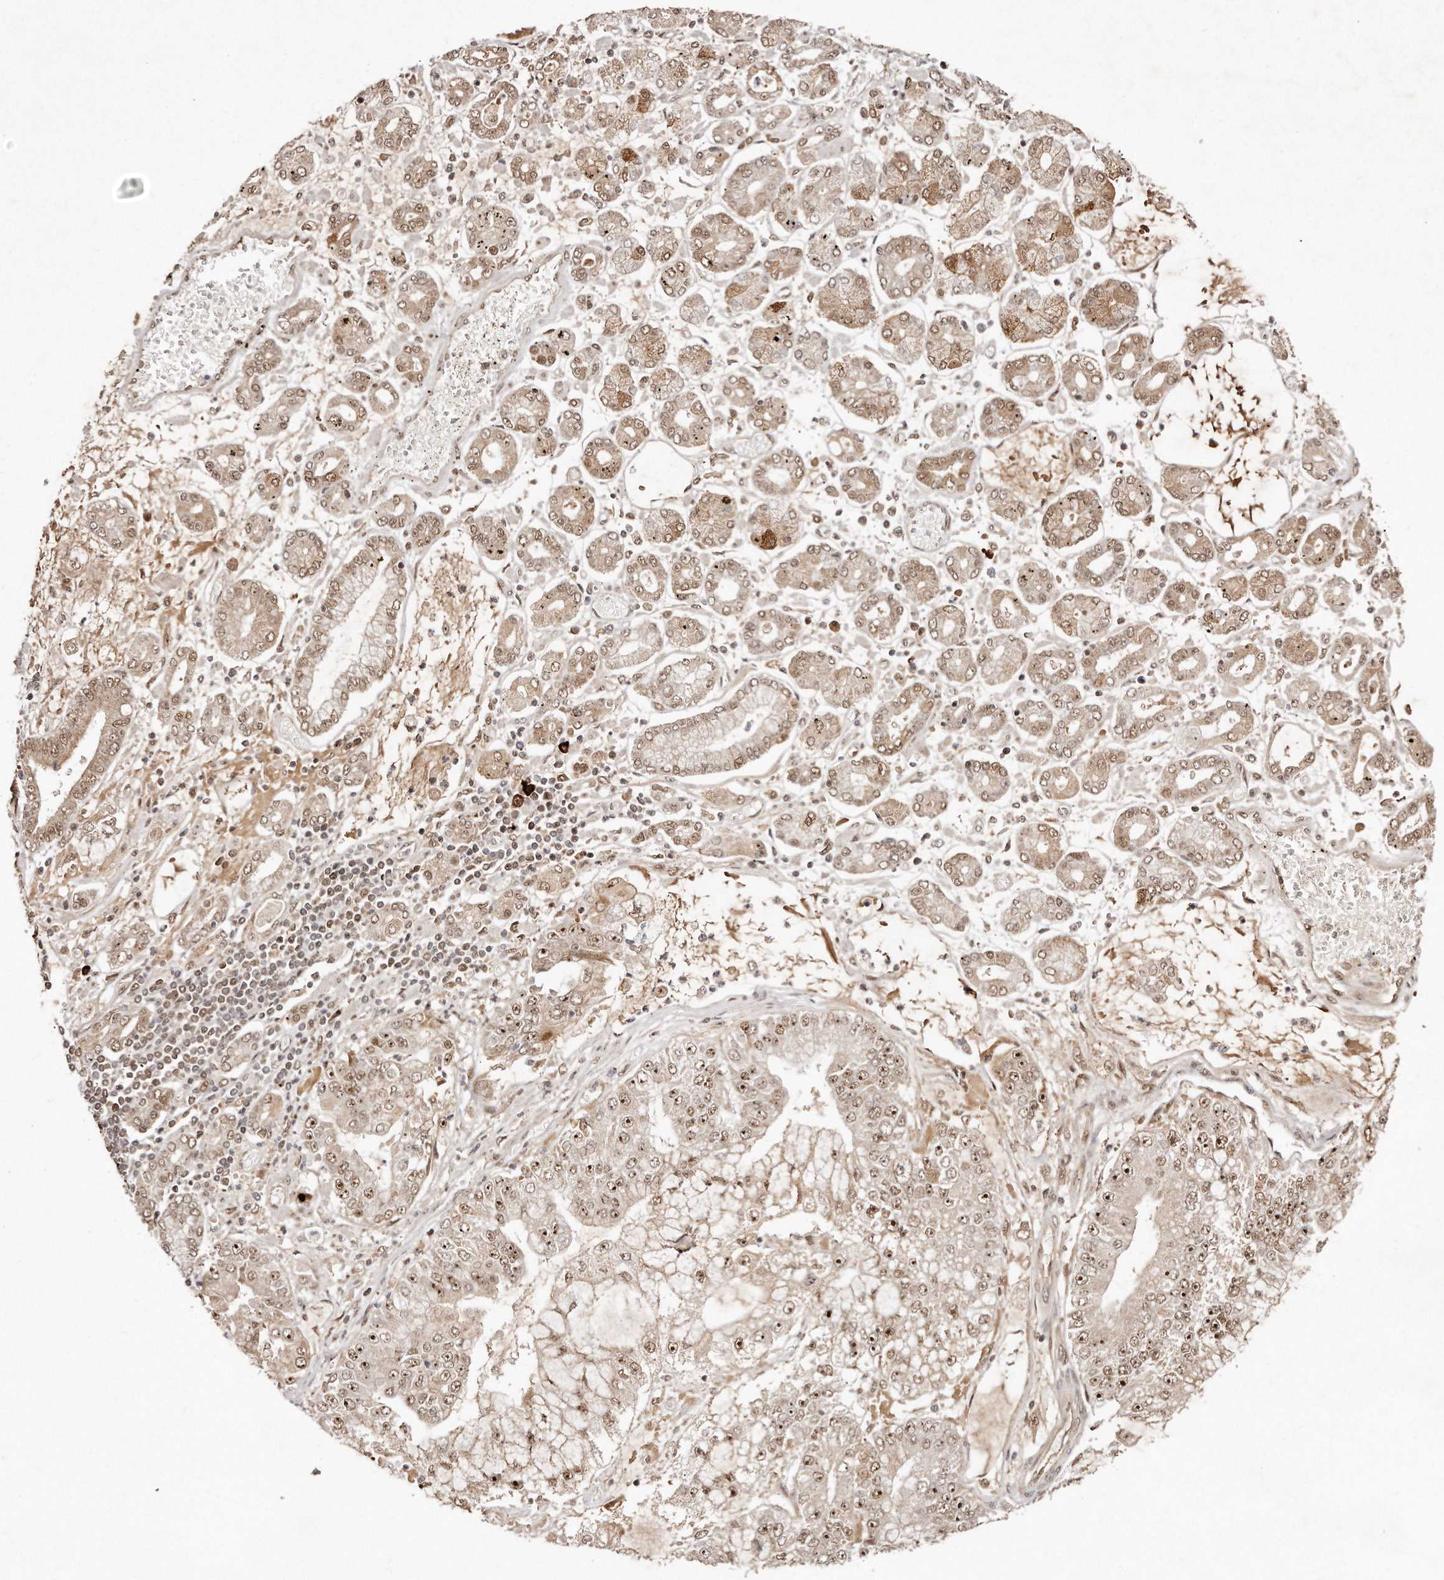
{"staining": {"intensity": "moderate", "quantity": ">75%", "location": "nuclear"}, "tissue": "stomach cancer", "cell_type": "Tumor cells", "image_type": "cancer", "snomed": [{"axis": "morphology", "description": "Adenocarcinoma, NOS"}, {"axis": "topography", "description": "Stomach"}], "caption": "The photomicrograph displays staining of stomach adenocarcinoma, revealing moderate nuclear protein expression (brown color) within tumor cells.", "gene": "SOX4", "patient": {"sex": "male", "age": 76}}